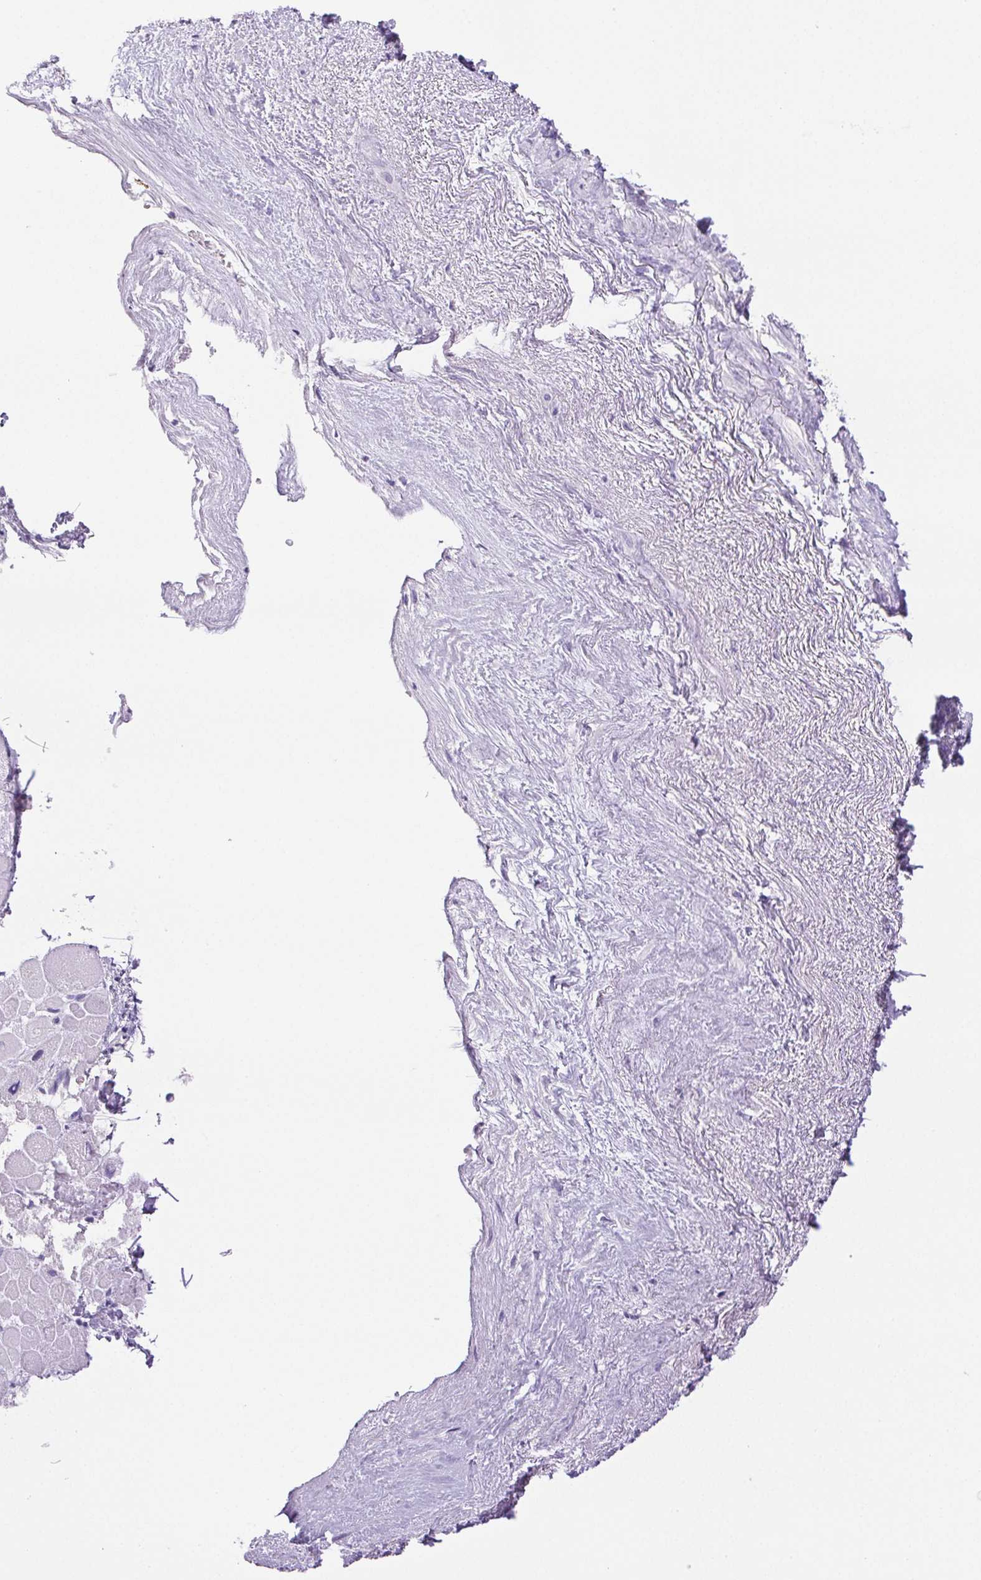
{"staining": {"intensity": "negative", "quantity": "none", "location": "none"}, "tissue": "heart muscle", "cell_type": "Cardiomyocytes", "image_type": "normal", "snomed": [{"axis": "morphology", "description": "Normal tissue, NOS"}, {"axis": "topography", "description": "Heart"}], "caption": "Micrograph shows no significant protein expression in cardiomyocytes of unremarkable heart muscle.", "gene": "PAPPA2", "patient": {"sex": "male", "age": 62}}